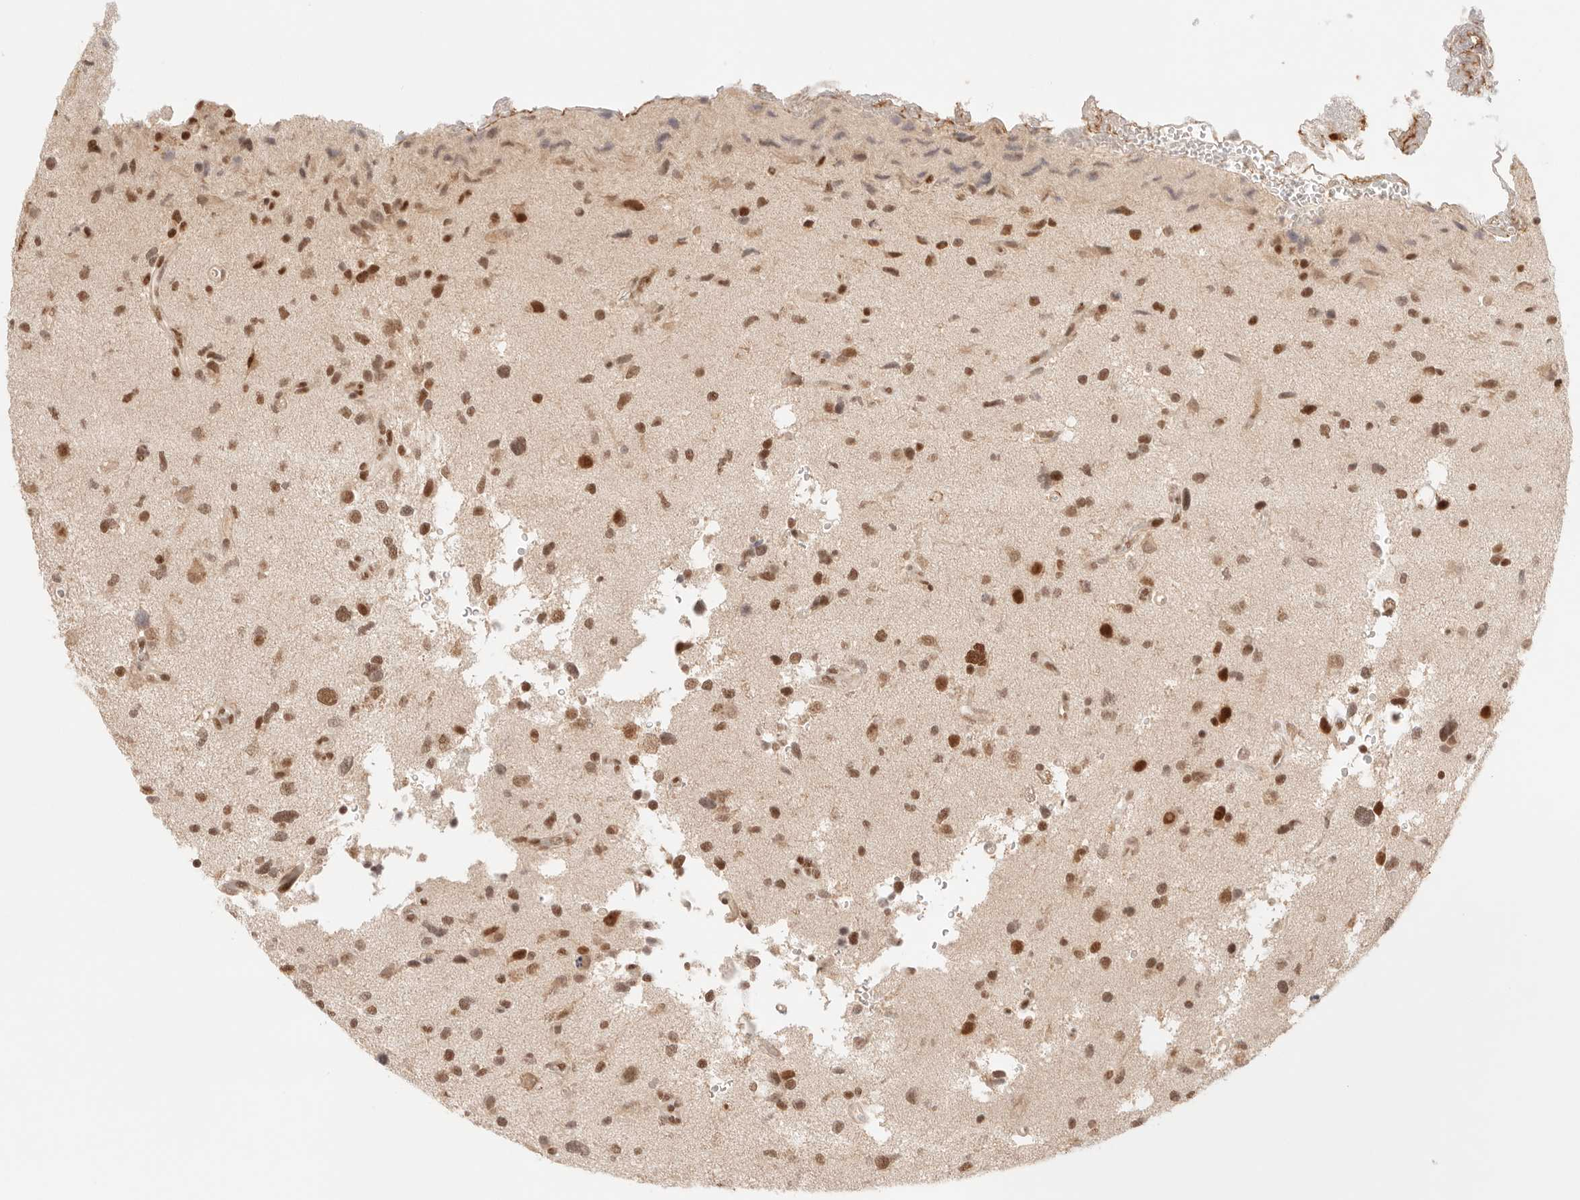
{"staining": {"intensity": "moderate", "quantity": ">75%", "location": "nuclear"}, "tissue": "glioma", "cell_type": "Tumor cells", "image_type": "cancer", "snomed": [{"axis": "morphology", "description": "Glioma, malignant, High grade"}, {"axis": "topography", "description": "Brain"}], "caption": "Protein positivity by immunohistochemistry displays moderate nuclear staining in about >75% of tumor cells in glioma.", "gene": "GTF2E2", "patient": {"sex": "male", "age": 33}}